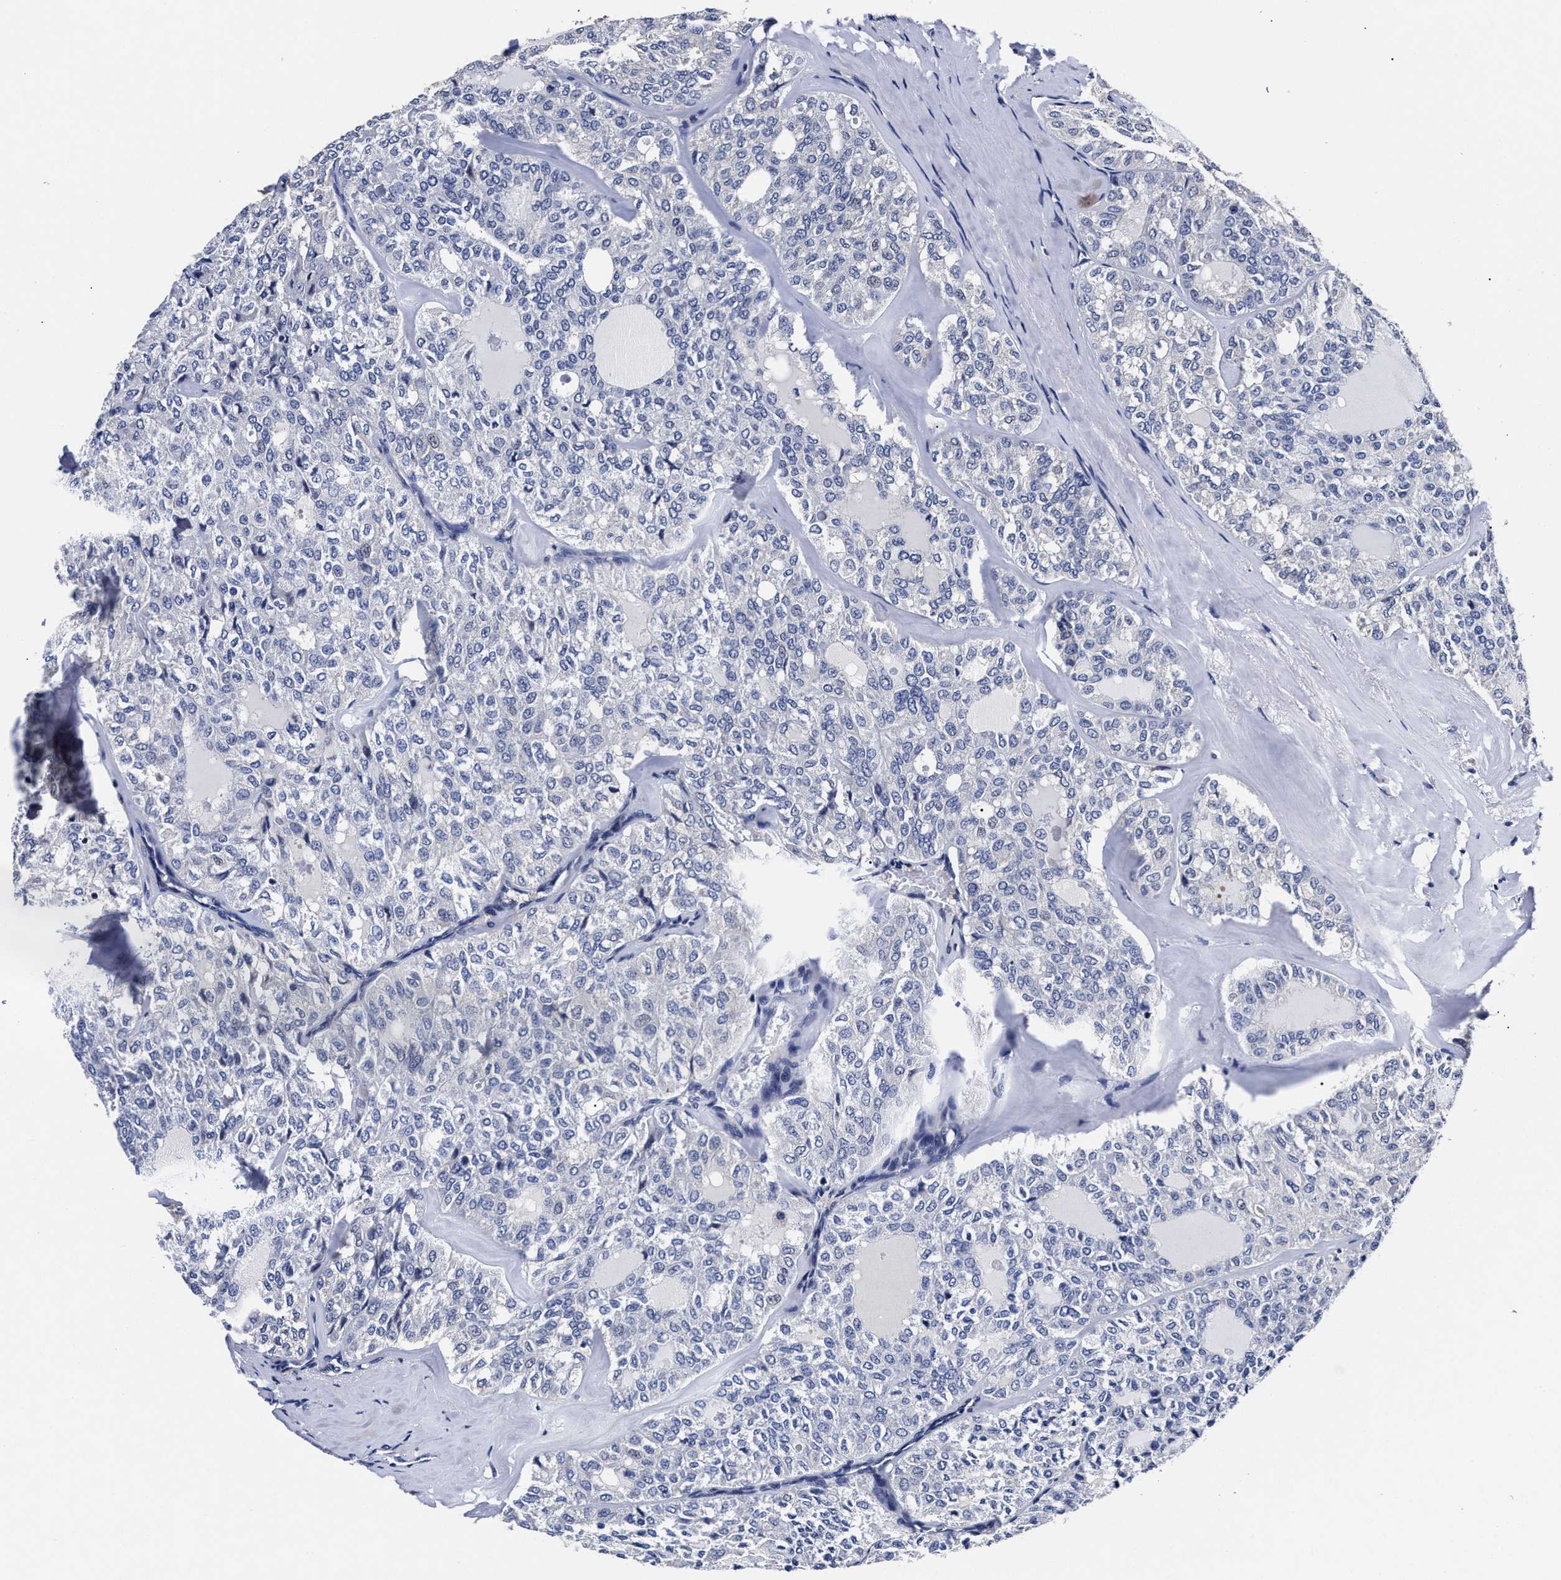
{"staining": {"intensity": "negative", "quantity": "none", "location": "none"}, "tissue": "thyroid cancer", "cell_type": "Tumor cells", "image_type": "cancer", "snomed": [{"axis": "morphology", "description": "Follicular adenoma carcinoma, NOS"}, {"axis": "topography", "description": "Thyroid gland"}], "caption": "This is an immunohistochemistry (IHC) histopathology image of human thyroid follicular adenoma carcinoma. There is no expression in tumor cells.", "gene": "OLFML2A", "patient": {"sex": "male", "age": 75}}